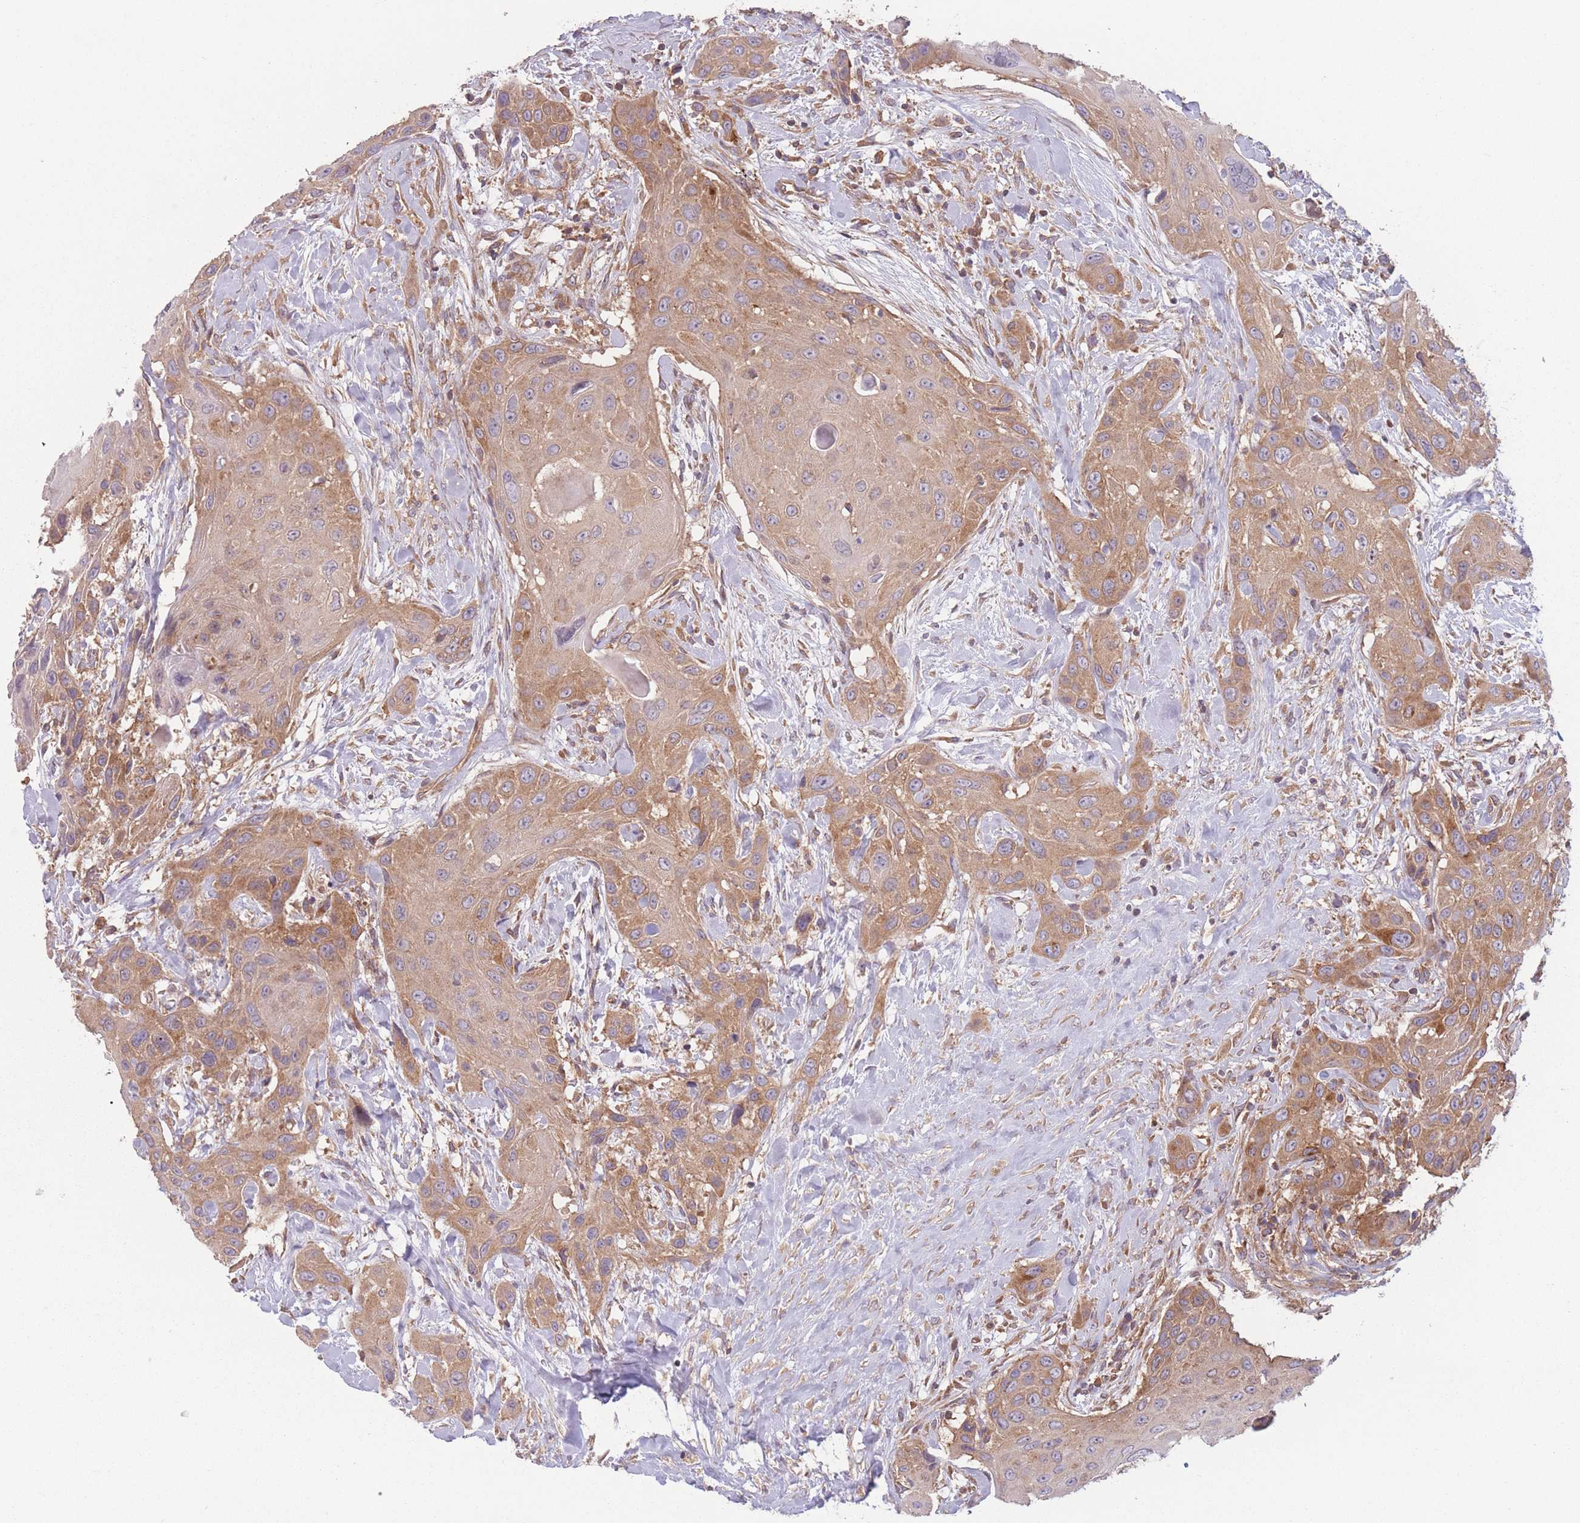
{"staining": {"intensity": "moderate", "quantity": ">75%", "location": "cytoplasmic/membranous"}, "tissue": "head and neck cancer", "cell_type": "Tumor cells", "image_type": "cancer", "snomed": [{"axis": "morphology", "description": "Squamous cell carcinoma, NOS"}, {"axis": "topography", "description": "Head-Neck"}], "caption": "Tumor cells reveal medium levels of moderate cytoplasmic/membranous staining in approximately >75% of cells in human head and neck cancer (squamous cell carcinoma). (Brightfield microscopy of DAB IHC at high magnification).", "gene": "WASHC2A", "patient": {"sex": "male", "age": 81}}